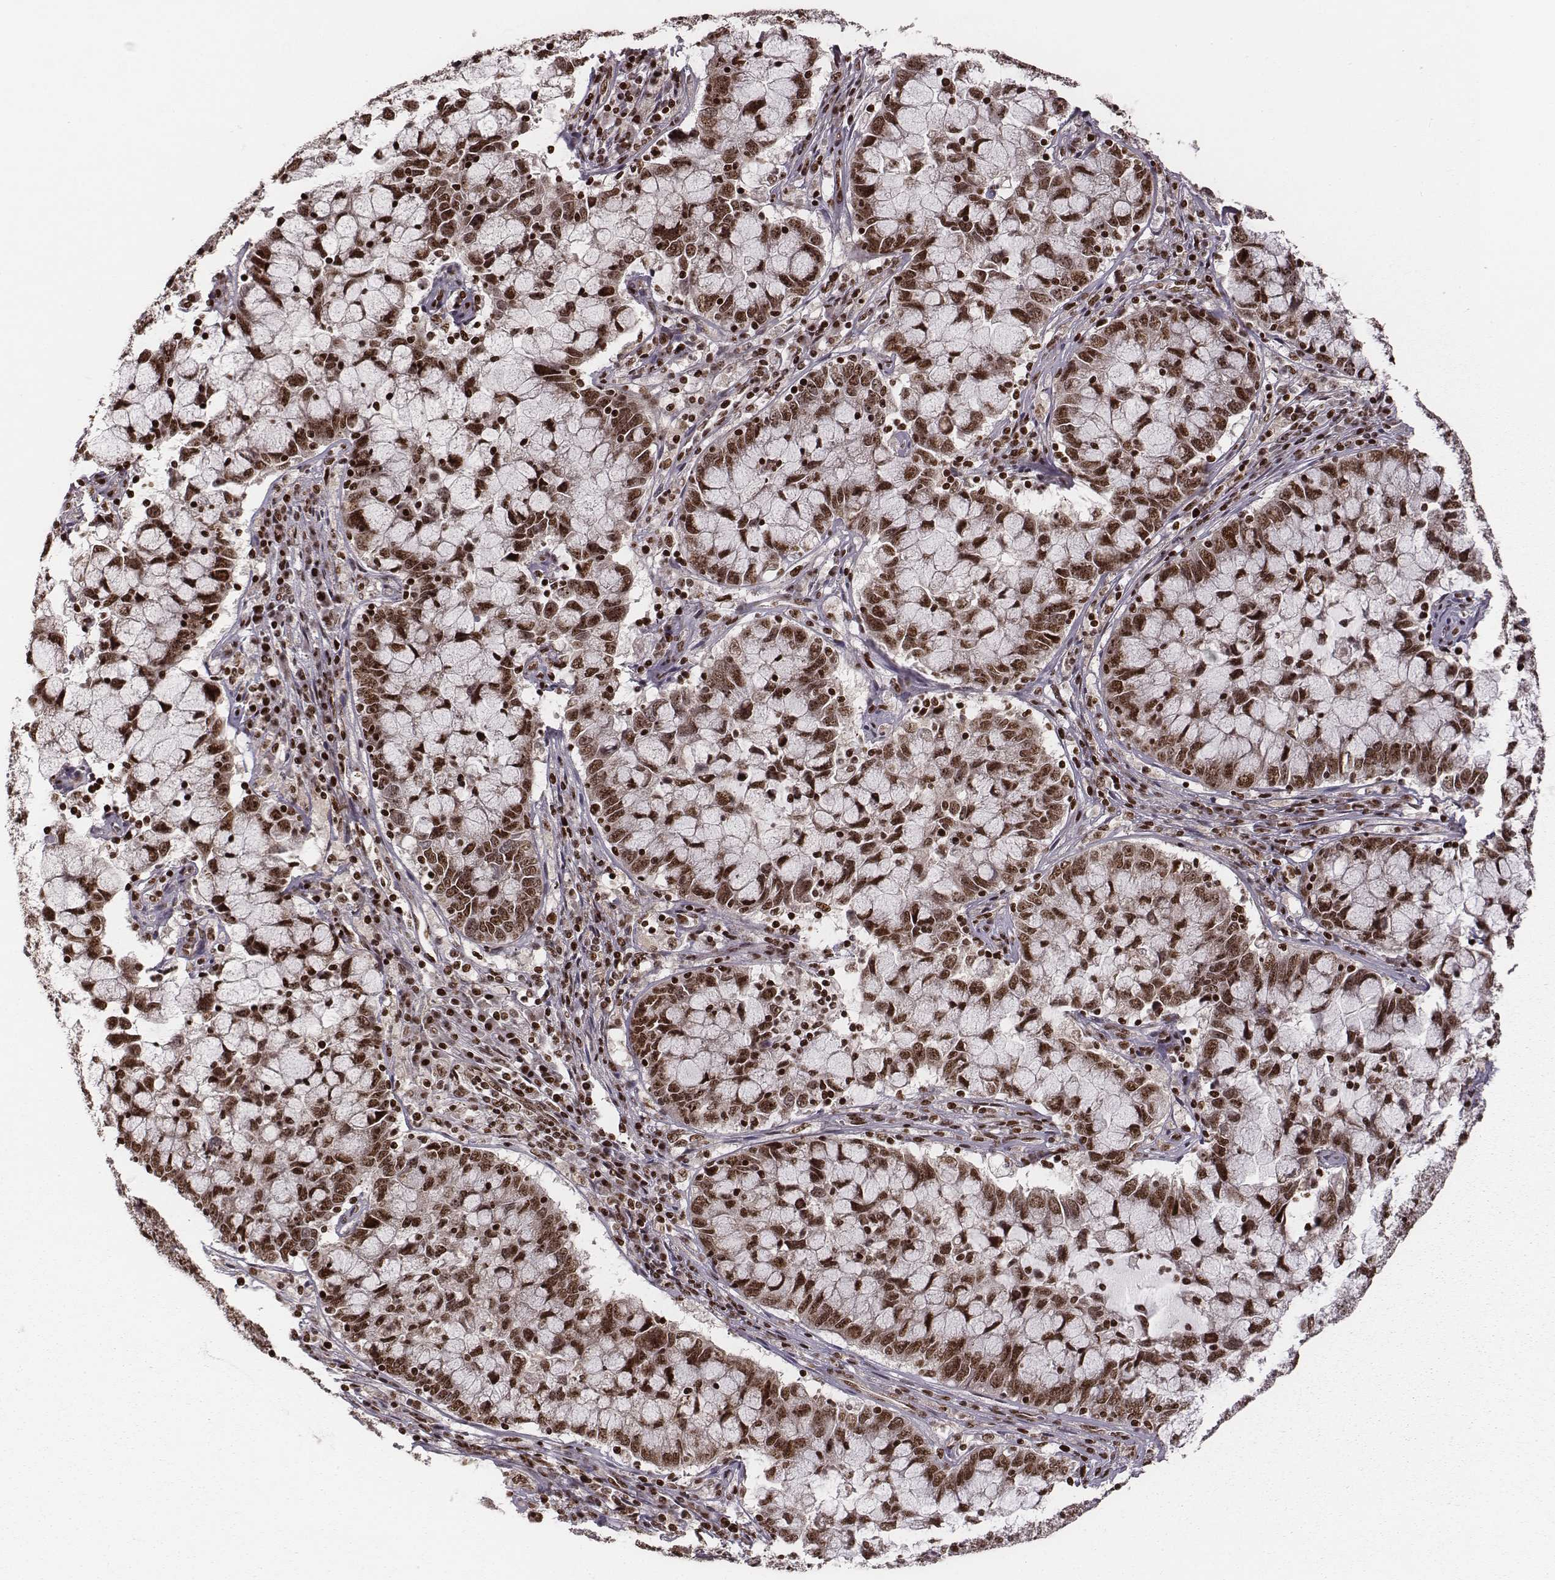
{"staining": {"intensity": "moderate", "quantity": ">75%", "location": "nuclear"}, "tissue": "cervical cancer", "cell_type": "Tumor cells", "image_type": "cancer", "snomed": [{"axis": "morphology", "description": "Adenocarcinoma, NOS"}, {"axis": "topography", "description": "Cervix"}], "caption": "IHC image of human cervical cancer (adenocarcinoma) stained for a protein (brown), which displays medium levels of moderate nuclear positivity in about >75% of tumor cells.", "gene": "VRK3", "patient": {"sex": "female", "age": 40}}